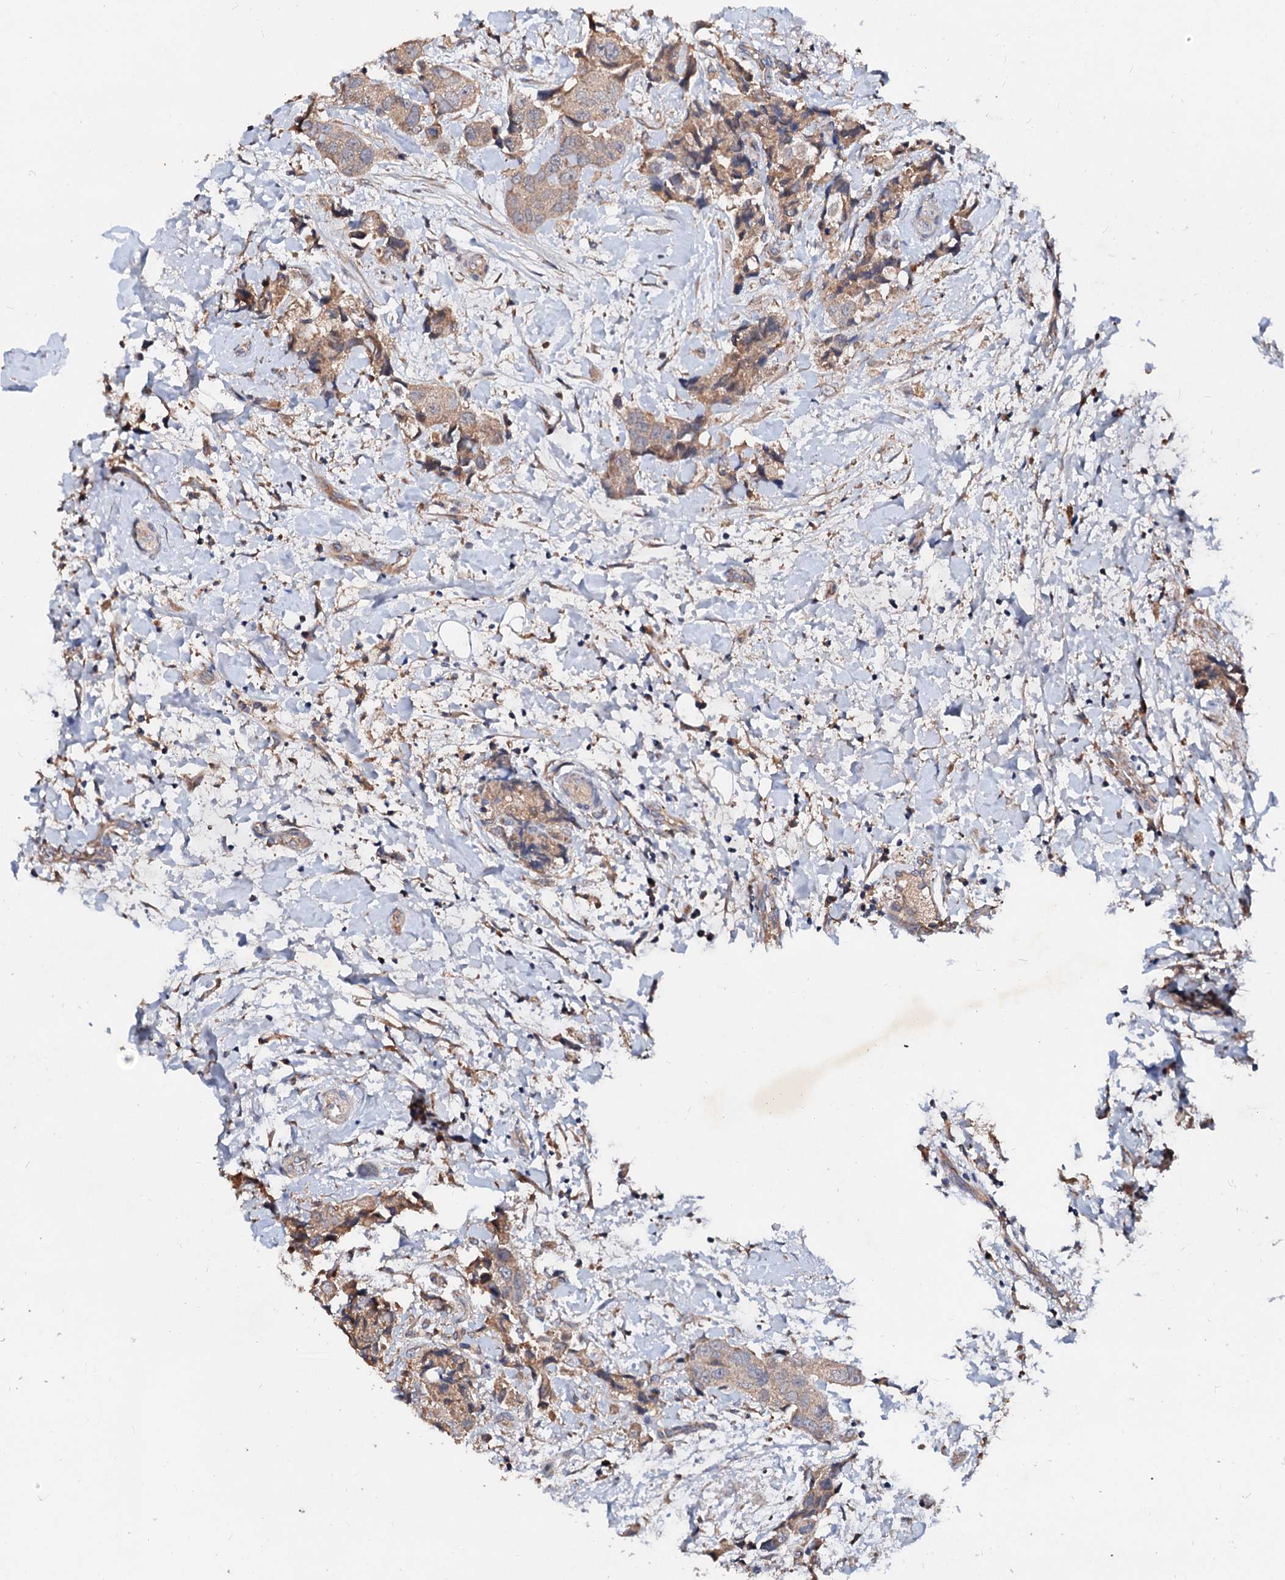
{"staining": {"intensity": "moderate", "quantity": ">75%", "location": "cytoplasmic/membranous"}, "tissue": "breast cancer", "cell_type": "Tumor cells", "image_type": "cancer", "snomed": [{"axis": "morphology", "description": "Normal tissue, NOS"}, {"axis": "morphology", "description": "Duct carcinoma"}, {"axis": "topography", "description": "Breast"}], "caption": "IHC of human breast invasive ductal carcinoma reveals medium levels of moderate cytoplasmic/membranous staining in about >75% of tumor cells.", "gene": "EXTL1", "patient": {"sex": "female", "age": 62}}